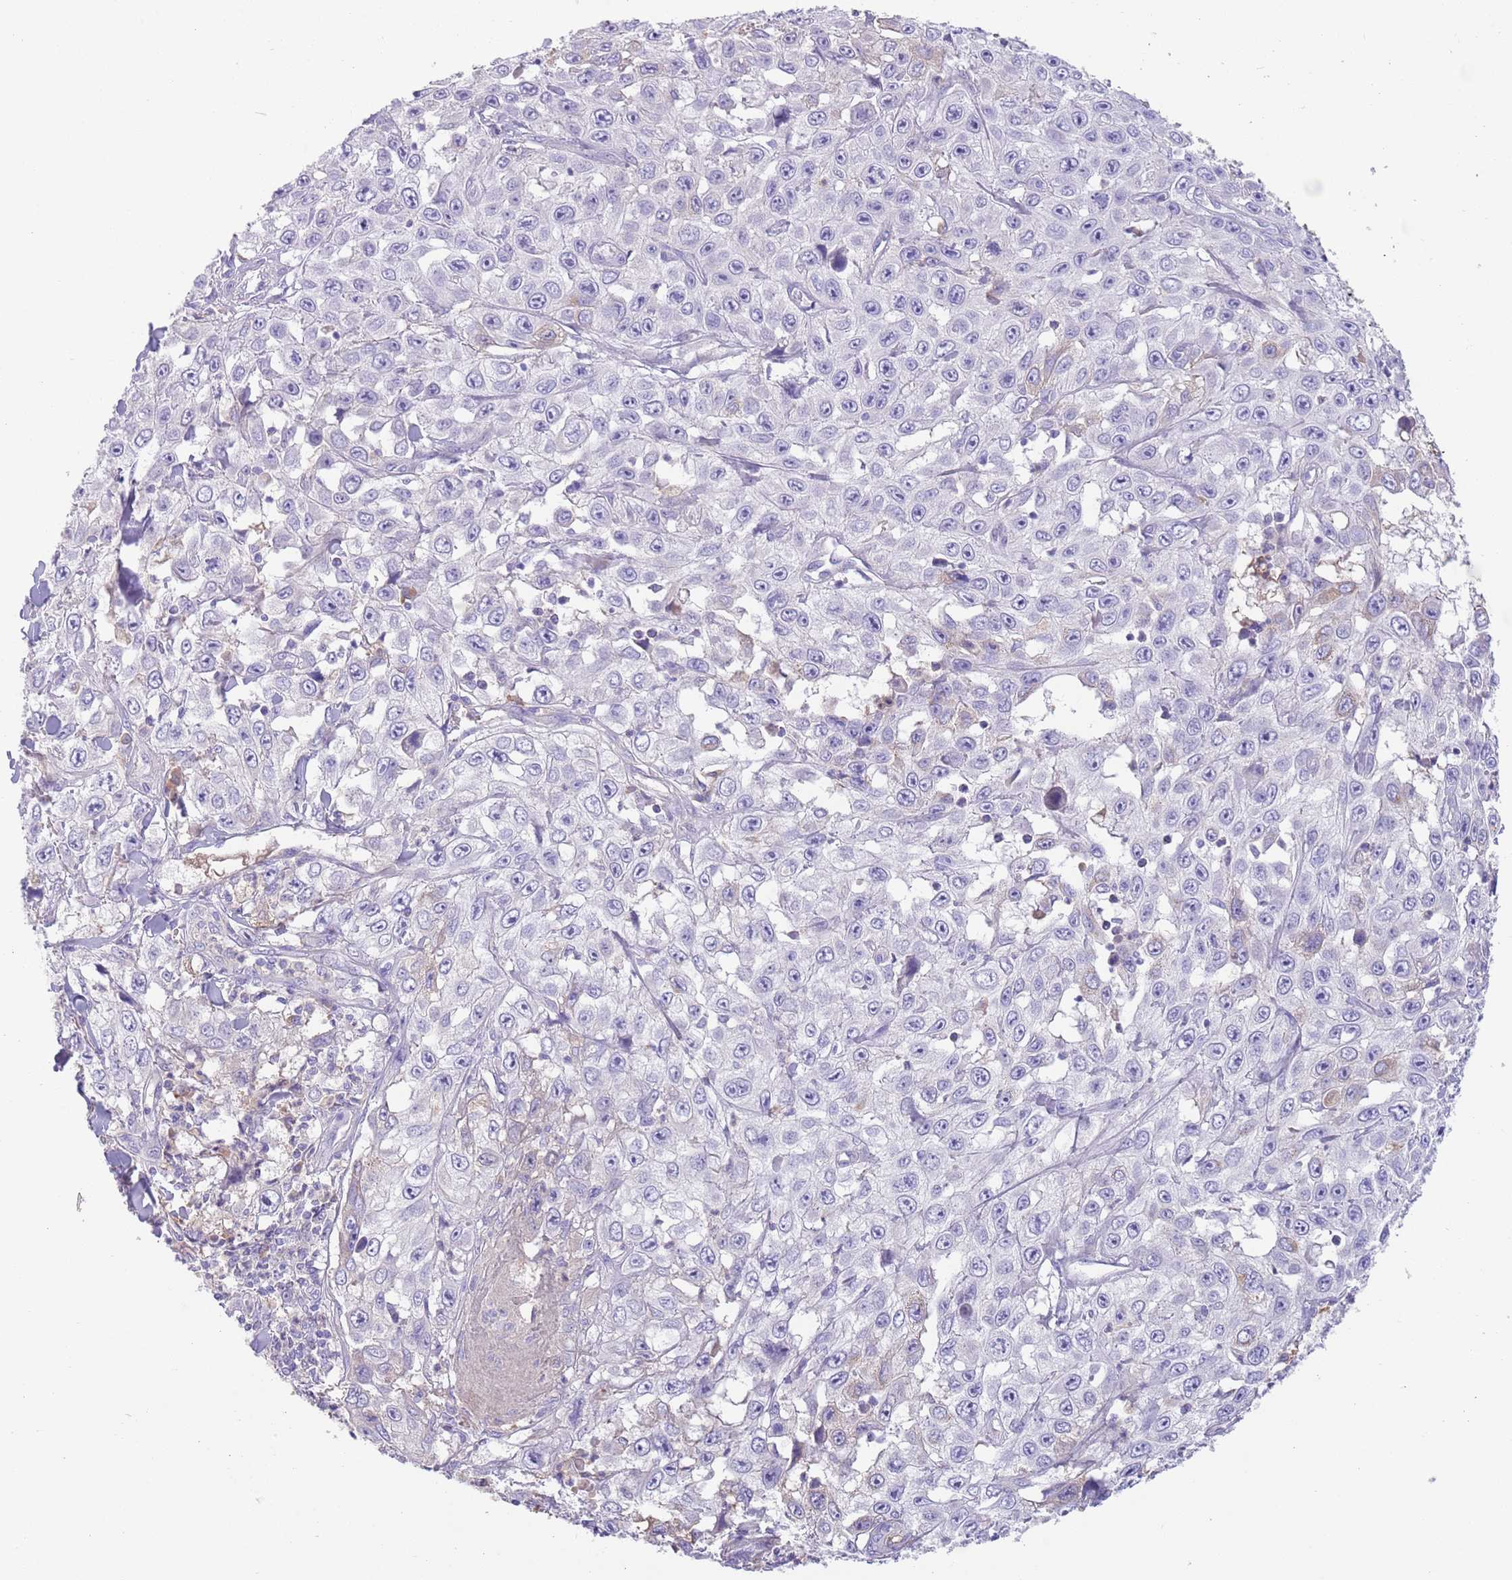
{"staining": {"intensity": "negative", "quantity": "none", "location": "none"}, "tissue": "skin cancer", "cell_type": "Tumor cells", "image_type": "cancer", "snomed": [{"axis": "morphology", "description": "Squamous cell carcinoma, NOS"}, {"axis": "topography", "description": "Skin"}], "caption": "Immunohistochemistry (IHC) of skin cancer (squamous cell carcinoma) shows no staining in tumor cells.", "gene": "IGFL4", "patient": {"sex": "male", "age": 82}}